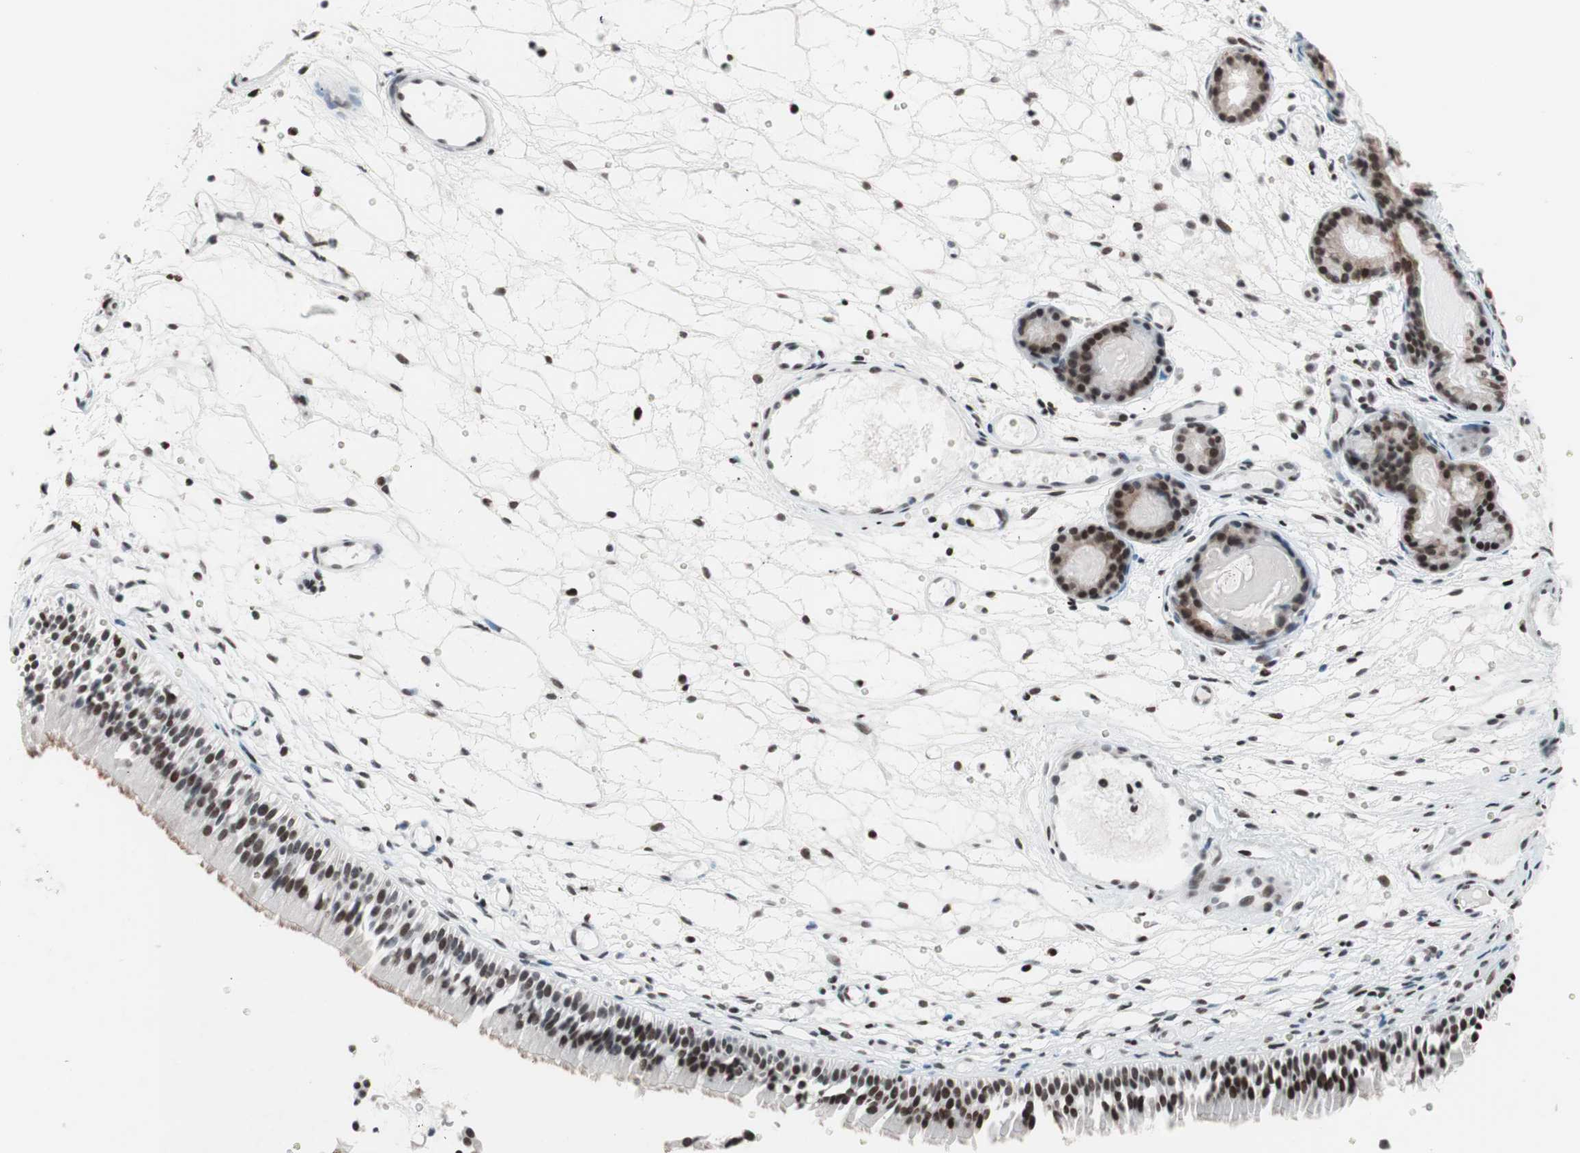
{"staining": {"intensity": "strong", "quantity": ">75%", "location": "nuclear"}, "tissue": "nasopharynx", "cell_type": "Respiratory epithelial cells", "image_type": "normal", "snomed": [{"axis": "morphology", "description": "Normal tissue, NOS"}, {"axis": "topography", "description": "Nasopharynx"}], "caption": "Benign nasopharynx displays strong nuclear positivity in approximately >75% of respiratory epithelial cells, visualized by immunohistochemistry.", "gene": "ARID1A", "patient": {"sex": "female", "age": 54}}